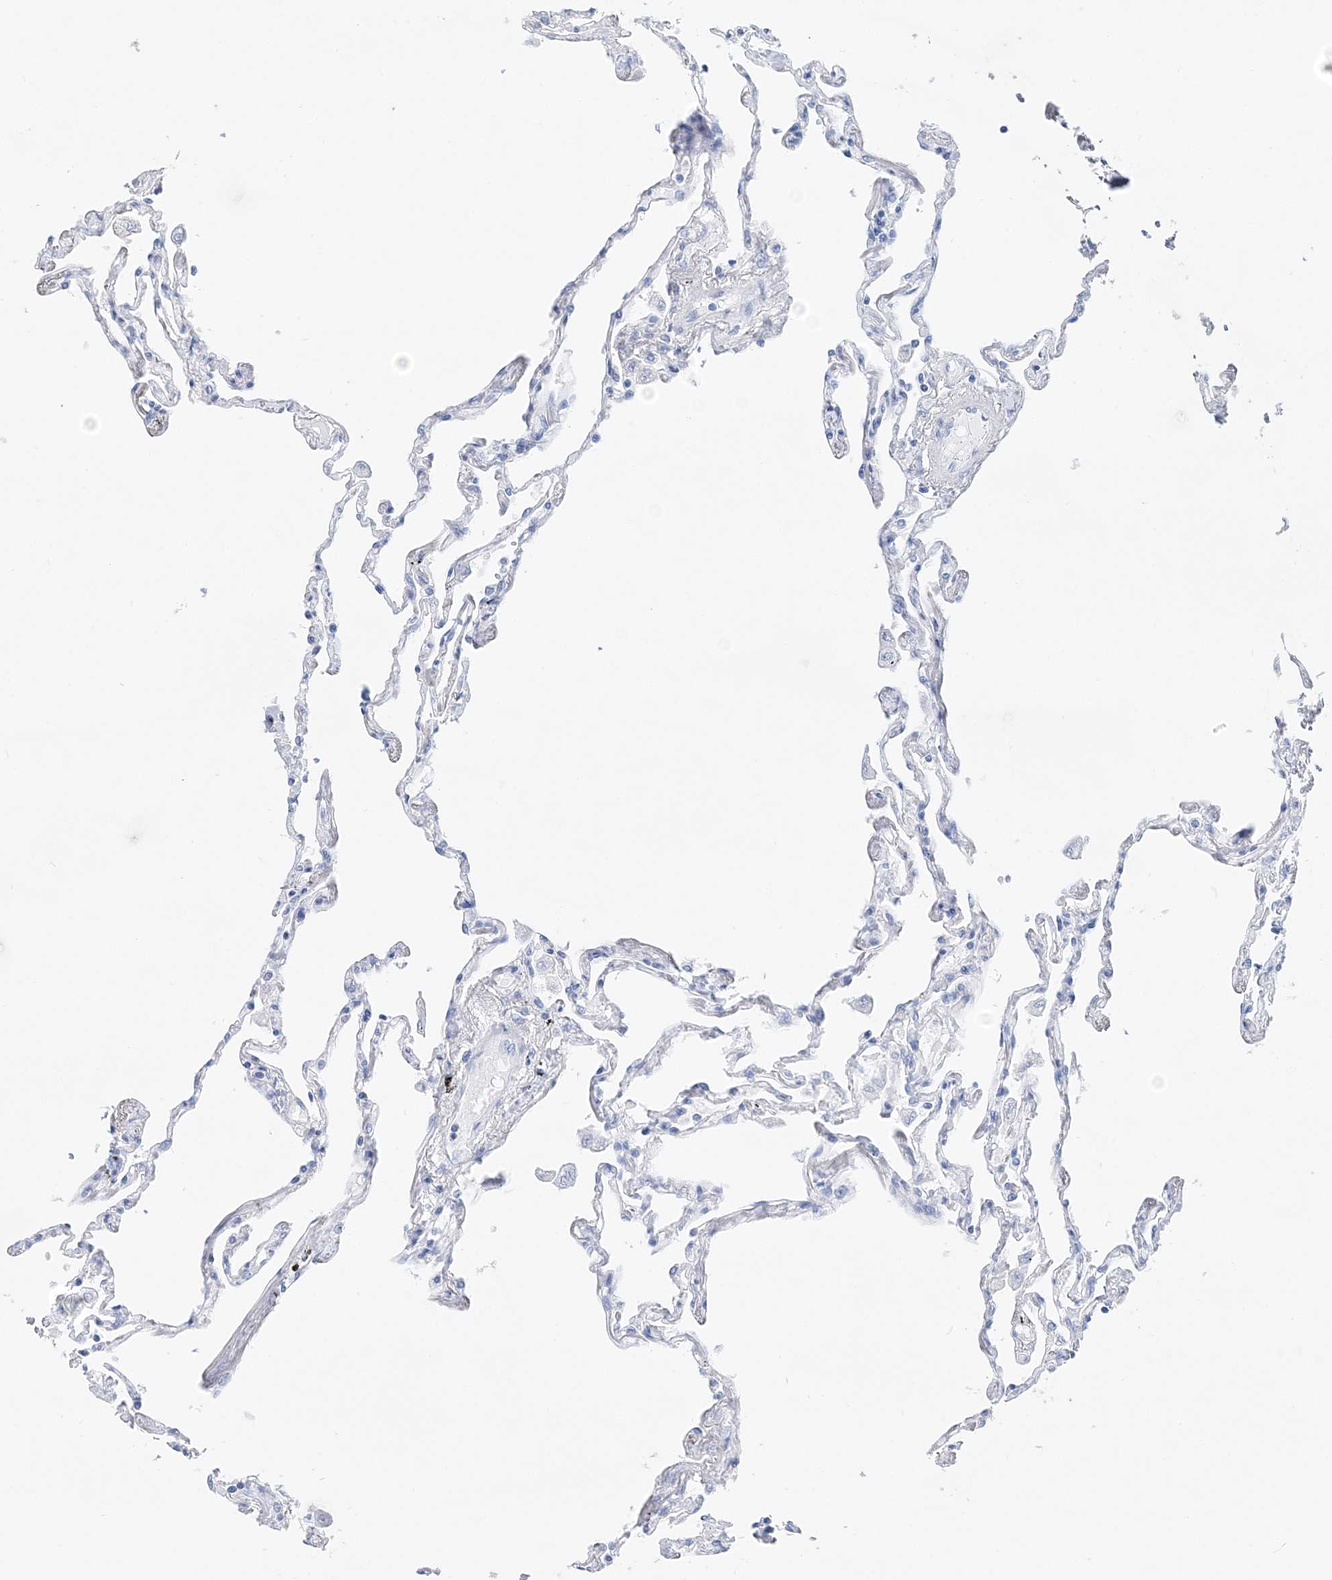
{"staining": {"intensity": "negative", "quantity": "none", "location": "none"}, "tissue": "lung", "cell_type": "Alveolar cells", "image_type": "normal", "snomed": [{"axis": "morphology", "description": "Normal tissue, NOS"}, {"axis": "topography", "description": "Lung"}], "caption": "Human lung stained for a protein using IHC shows no expression in alveolar cells.", "gene": "TSPYL6", "patient": {"sex": "female", "age": 67}}